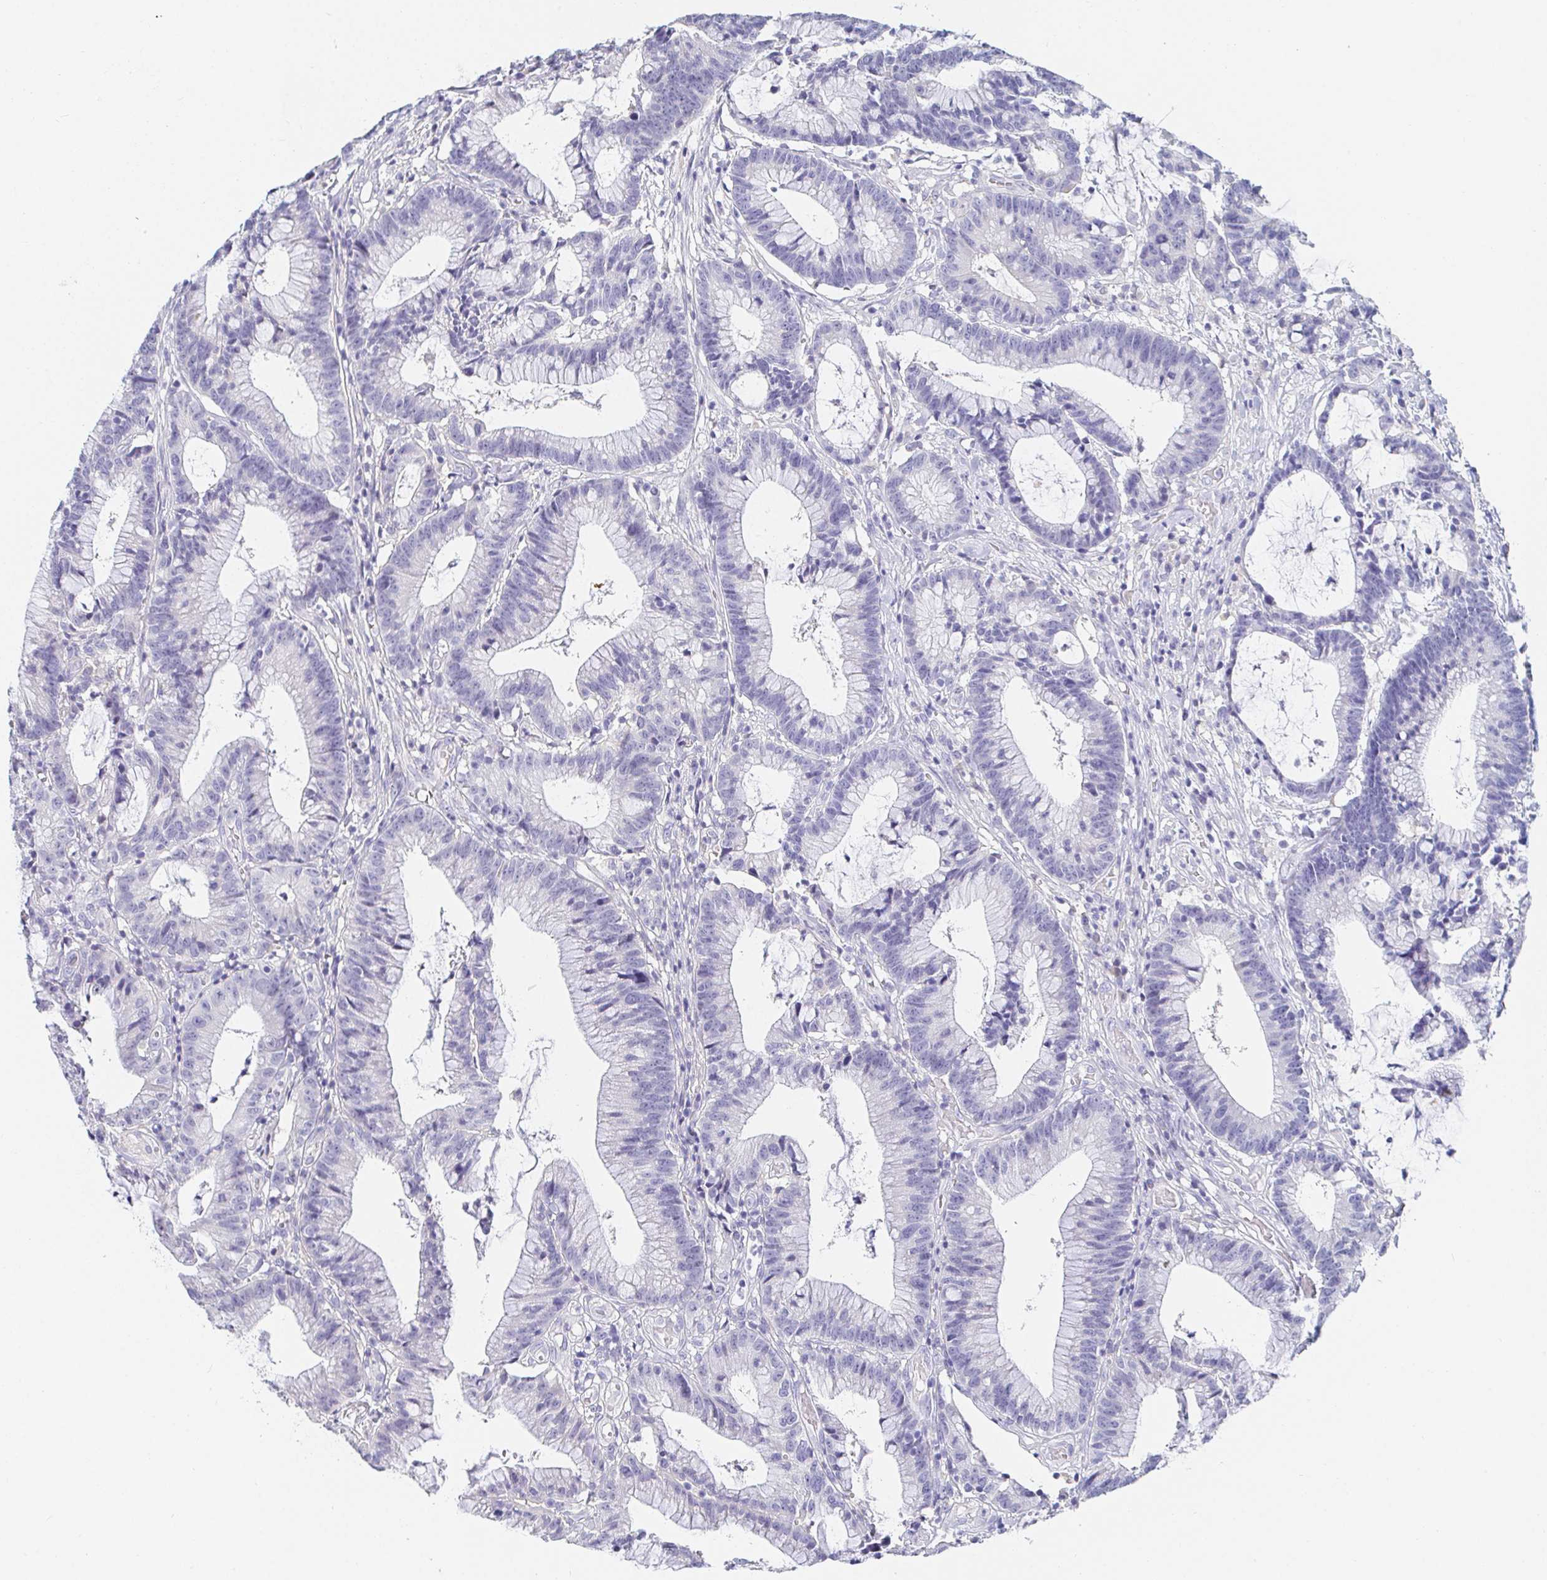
{"staining": {"intensity": "negative", "quantity": "none", "location": "none"}, "tissue": "colorectal cancer", "cell_type": "Tumor cells", "image_type": "cancer", "snomed": [{"axis": "morphology", "description": "Adenocarcinoma, NOS"}, {"axis": "topography", "description": "Colon"}], "caption": "Human colorectal cancer (adenocarcinoma) stained for a protein using immunohistochemistry (IHC) reveals no expression in tumor cells.", "gene": "PDE6B", "patient": {"sex": "female", "age": 78}}